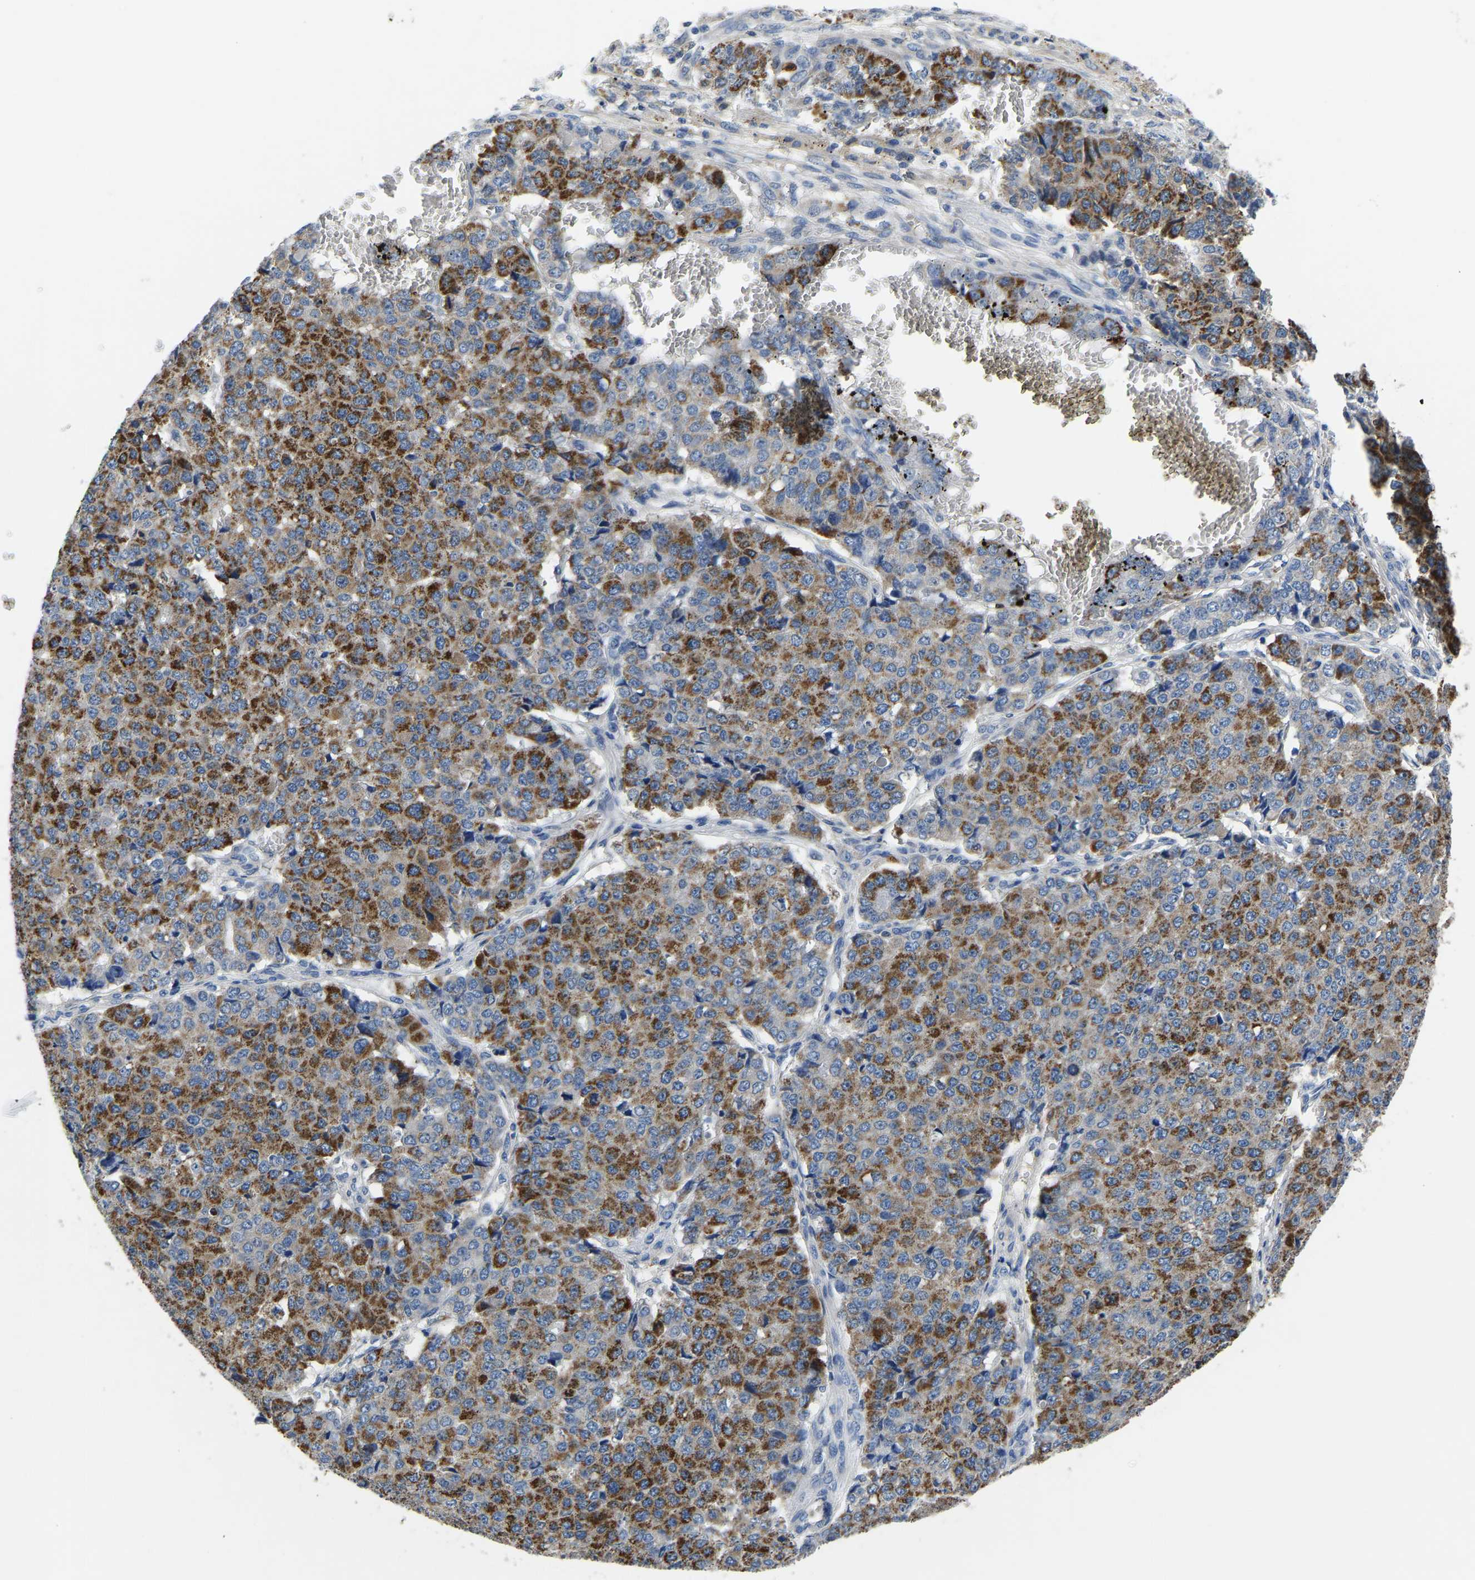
{"staining": {"intensity": "strong", "quantity": "25%-75%", "location": "cytoplasmic/membranous"}, "tissue": "pancreatic cancer", "cell_type": "Tumor cells", "image_type": "cancer", "snomed": [{"axis": "morphology", "description": "Adenocarcinoma, NOS"}, {"axis": "topography", "description": "Pancreas"}], "caption": "A high-resolution micrograph shows immunohistochemistry (IHC) staining of pancreatic adenocarcinoma, which displays strong cytoplasmic/membranous positivity in approximately 25%-75% of tumor cells. (brown staining indicates protein expression, while blue staining denotes nuclei).", "gene": "TOR1B", "patient": {"sex": "male", "age": 50}}